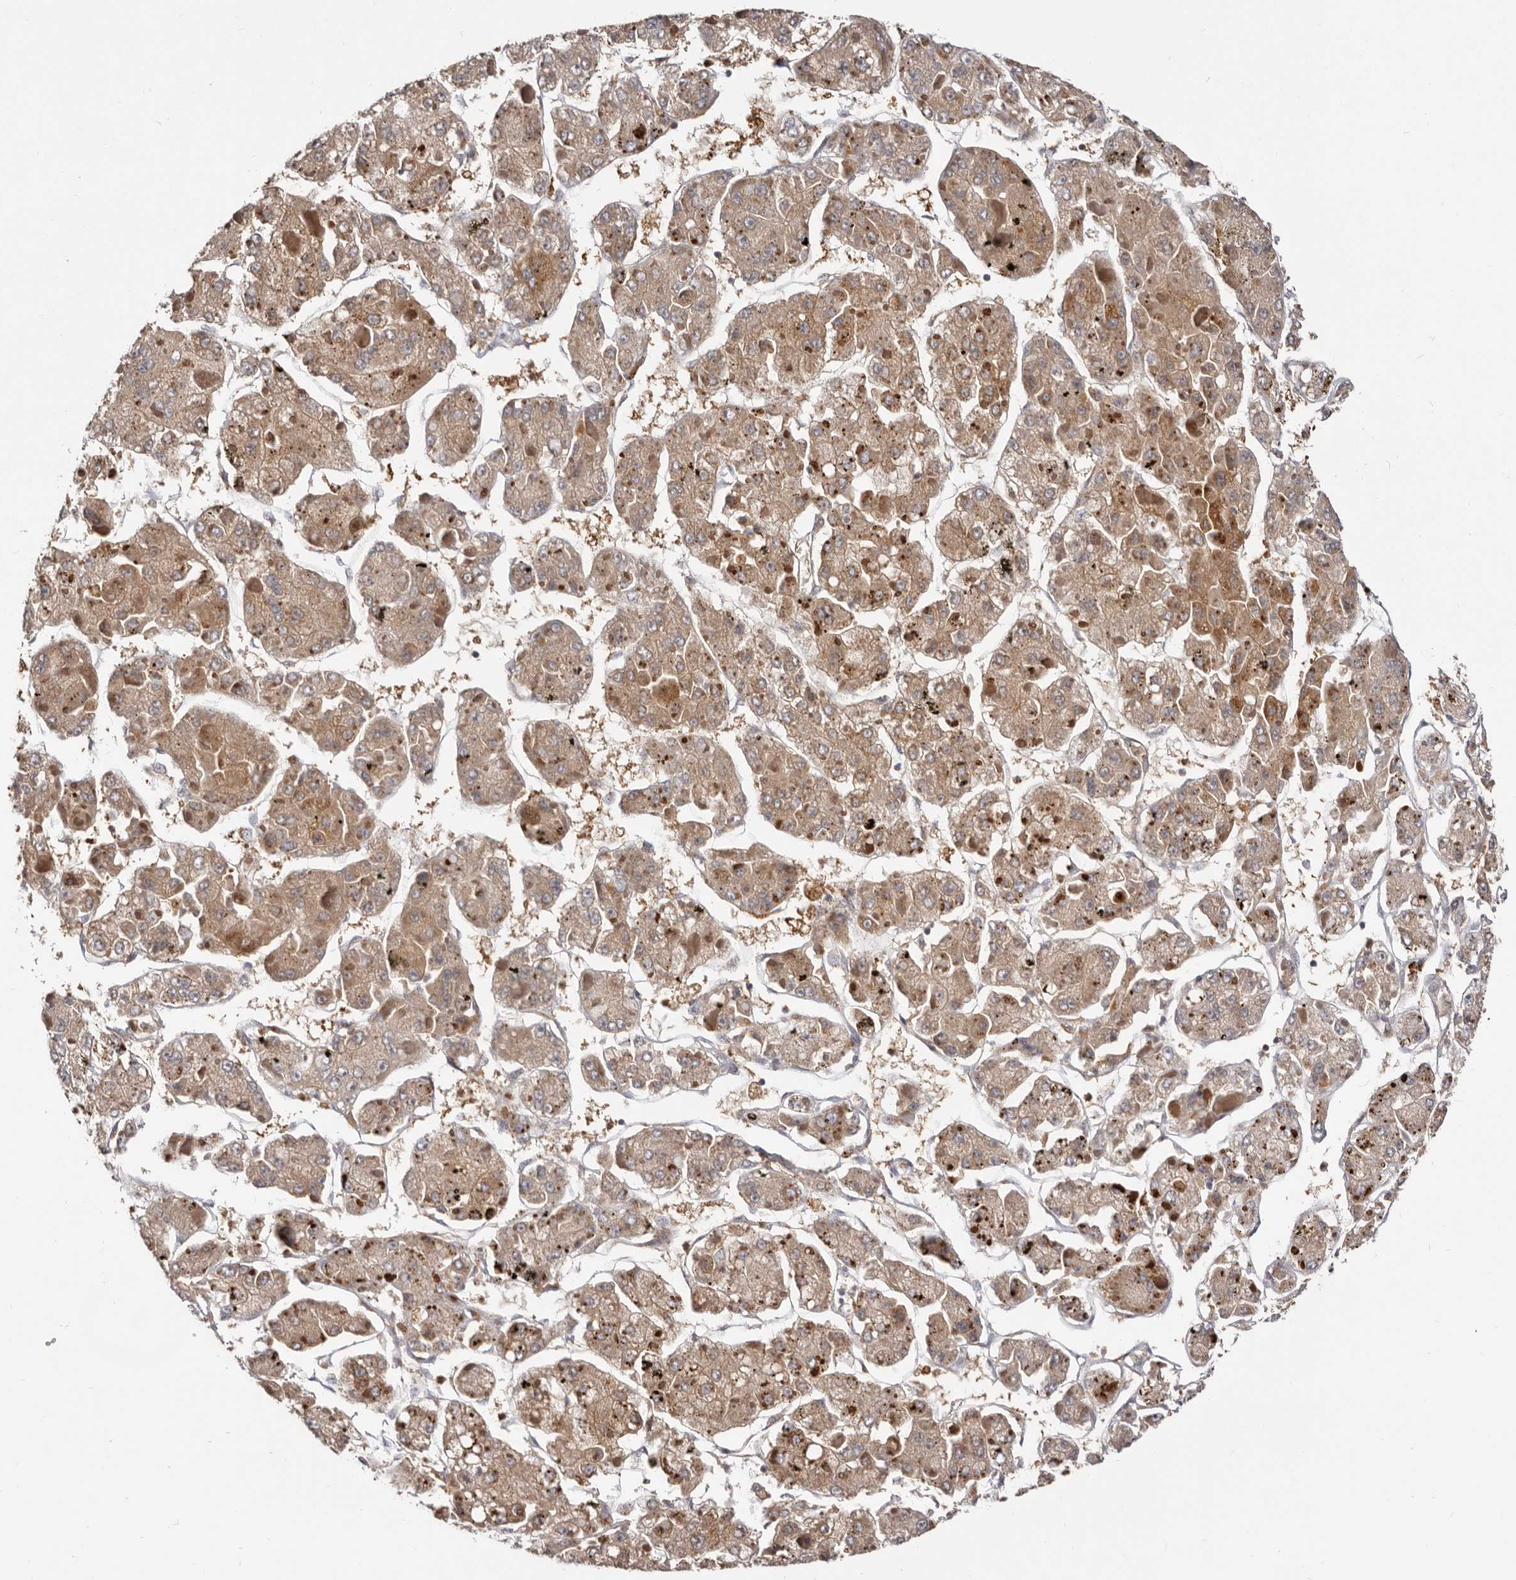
{"staining": {"intensity": "moderate", "quantity": ">75%", "location": "cytoplasmic/membranous"}, "tissue": "liver cancer", "cell_type": "Tumor cells", "image_type": "cancer", "snomed": [{"axis": "morphology", "description": "Carcinoma, Hepatocellular, NOS"}, {"axis": "topography", "description": "Liver"}], "caption": "Liver hepatocellular carcinoma tissue displays moderate cytoplasmic/membranous positivity in about >75% of tumor cells, visualized by immunohistochemistry.", "gene": "TC2N", "patient": {"sex": "female", "age": 73}}